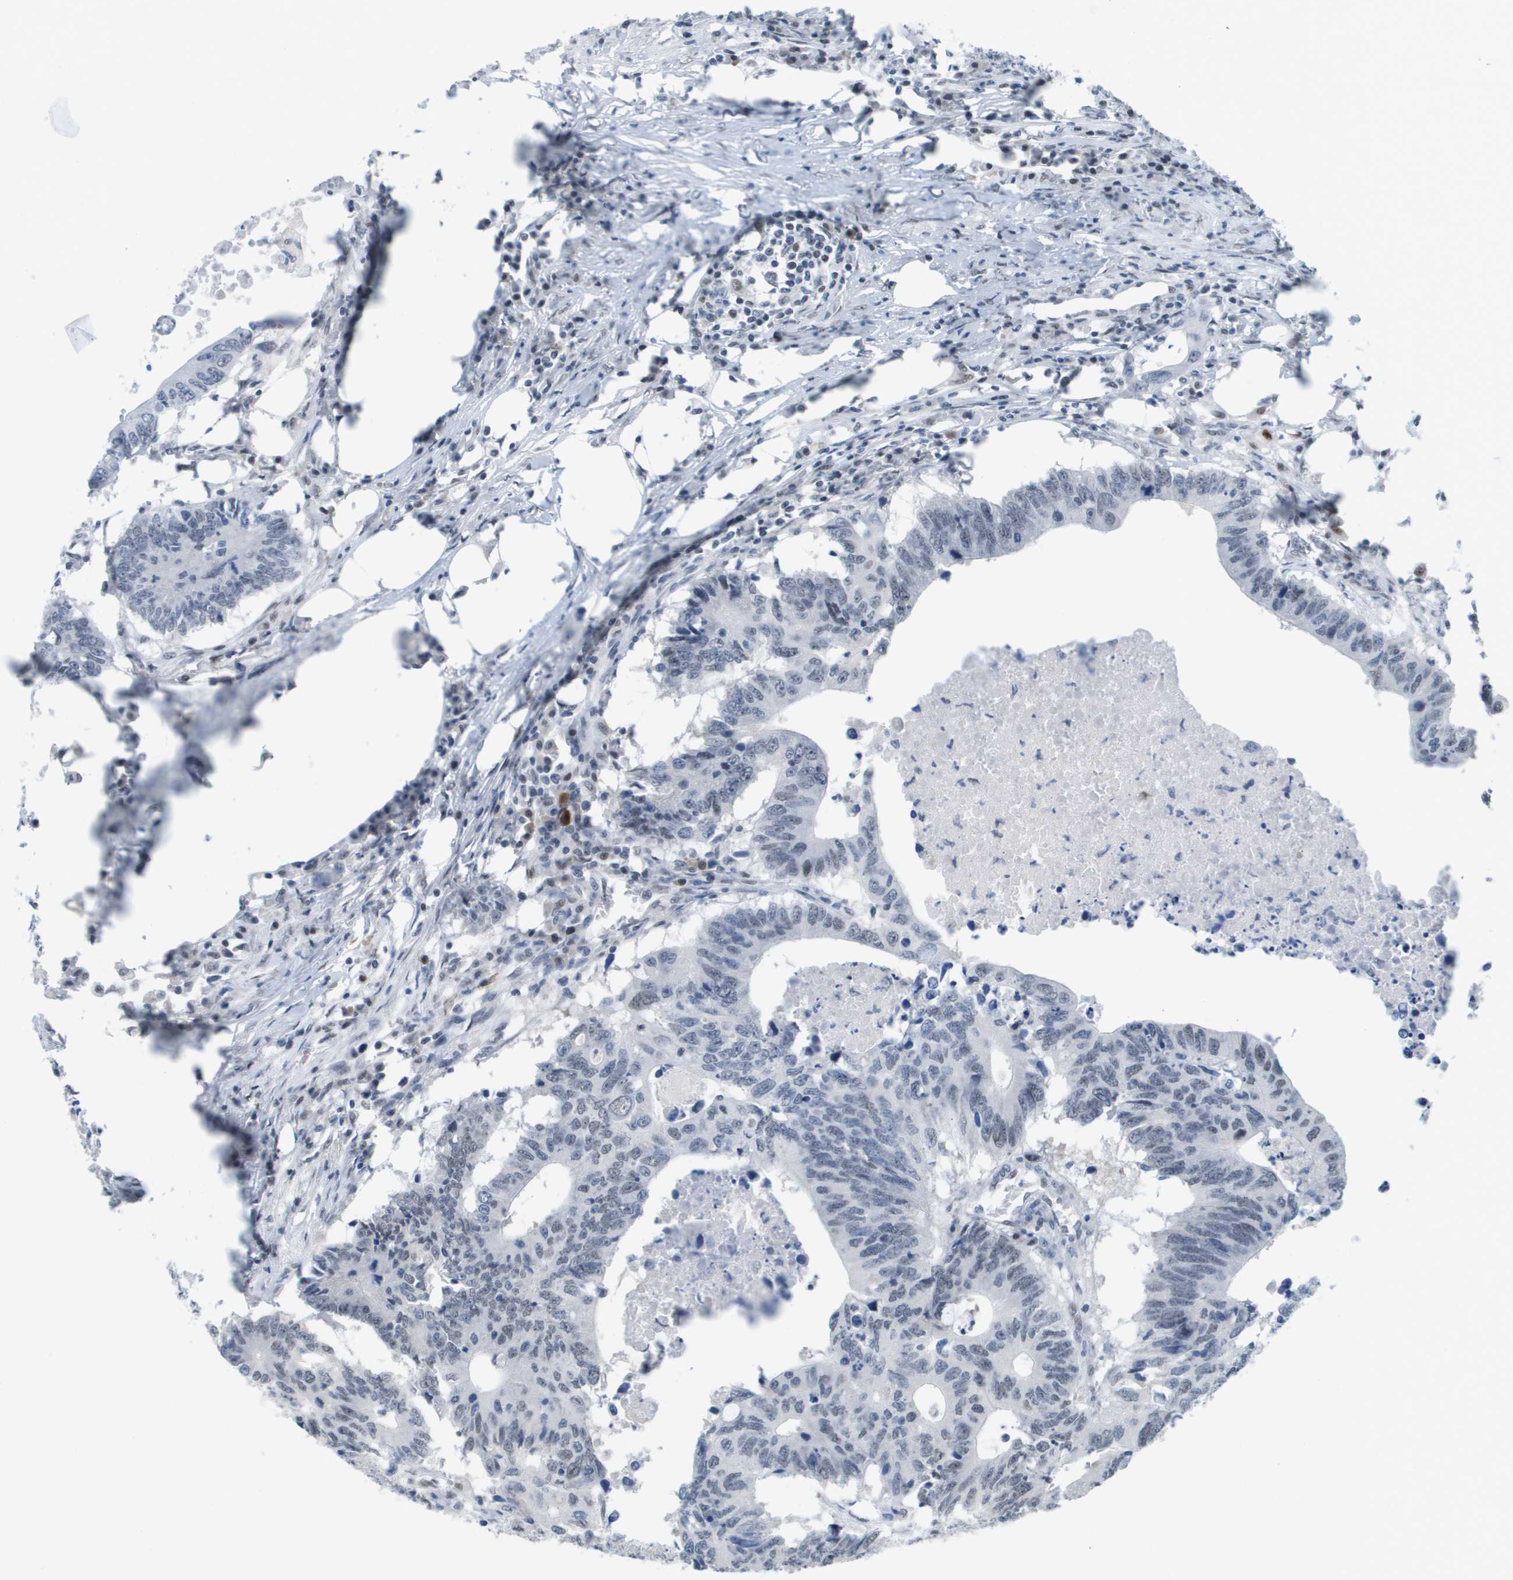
{"staining": {"intensity": "negative", "quantity": "none", "location": "none"}, "tissue": "colorectal cancer", "cell_type": "Tumor cells", "image_type": "cancer", "snomed": [{"axis": "morphology", "description": "Adenocarcinoma, NOS"}, {"axis": "topography", "description": "Colon"}], "caption": "Tumor cells are negative for protein expression in human colorectal cancer.", "gene": "TP53RK", "patient": {"sex": "male", "age": 71}}